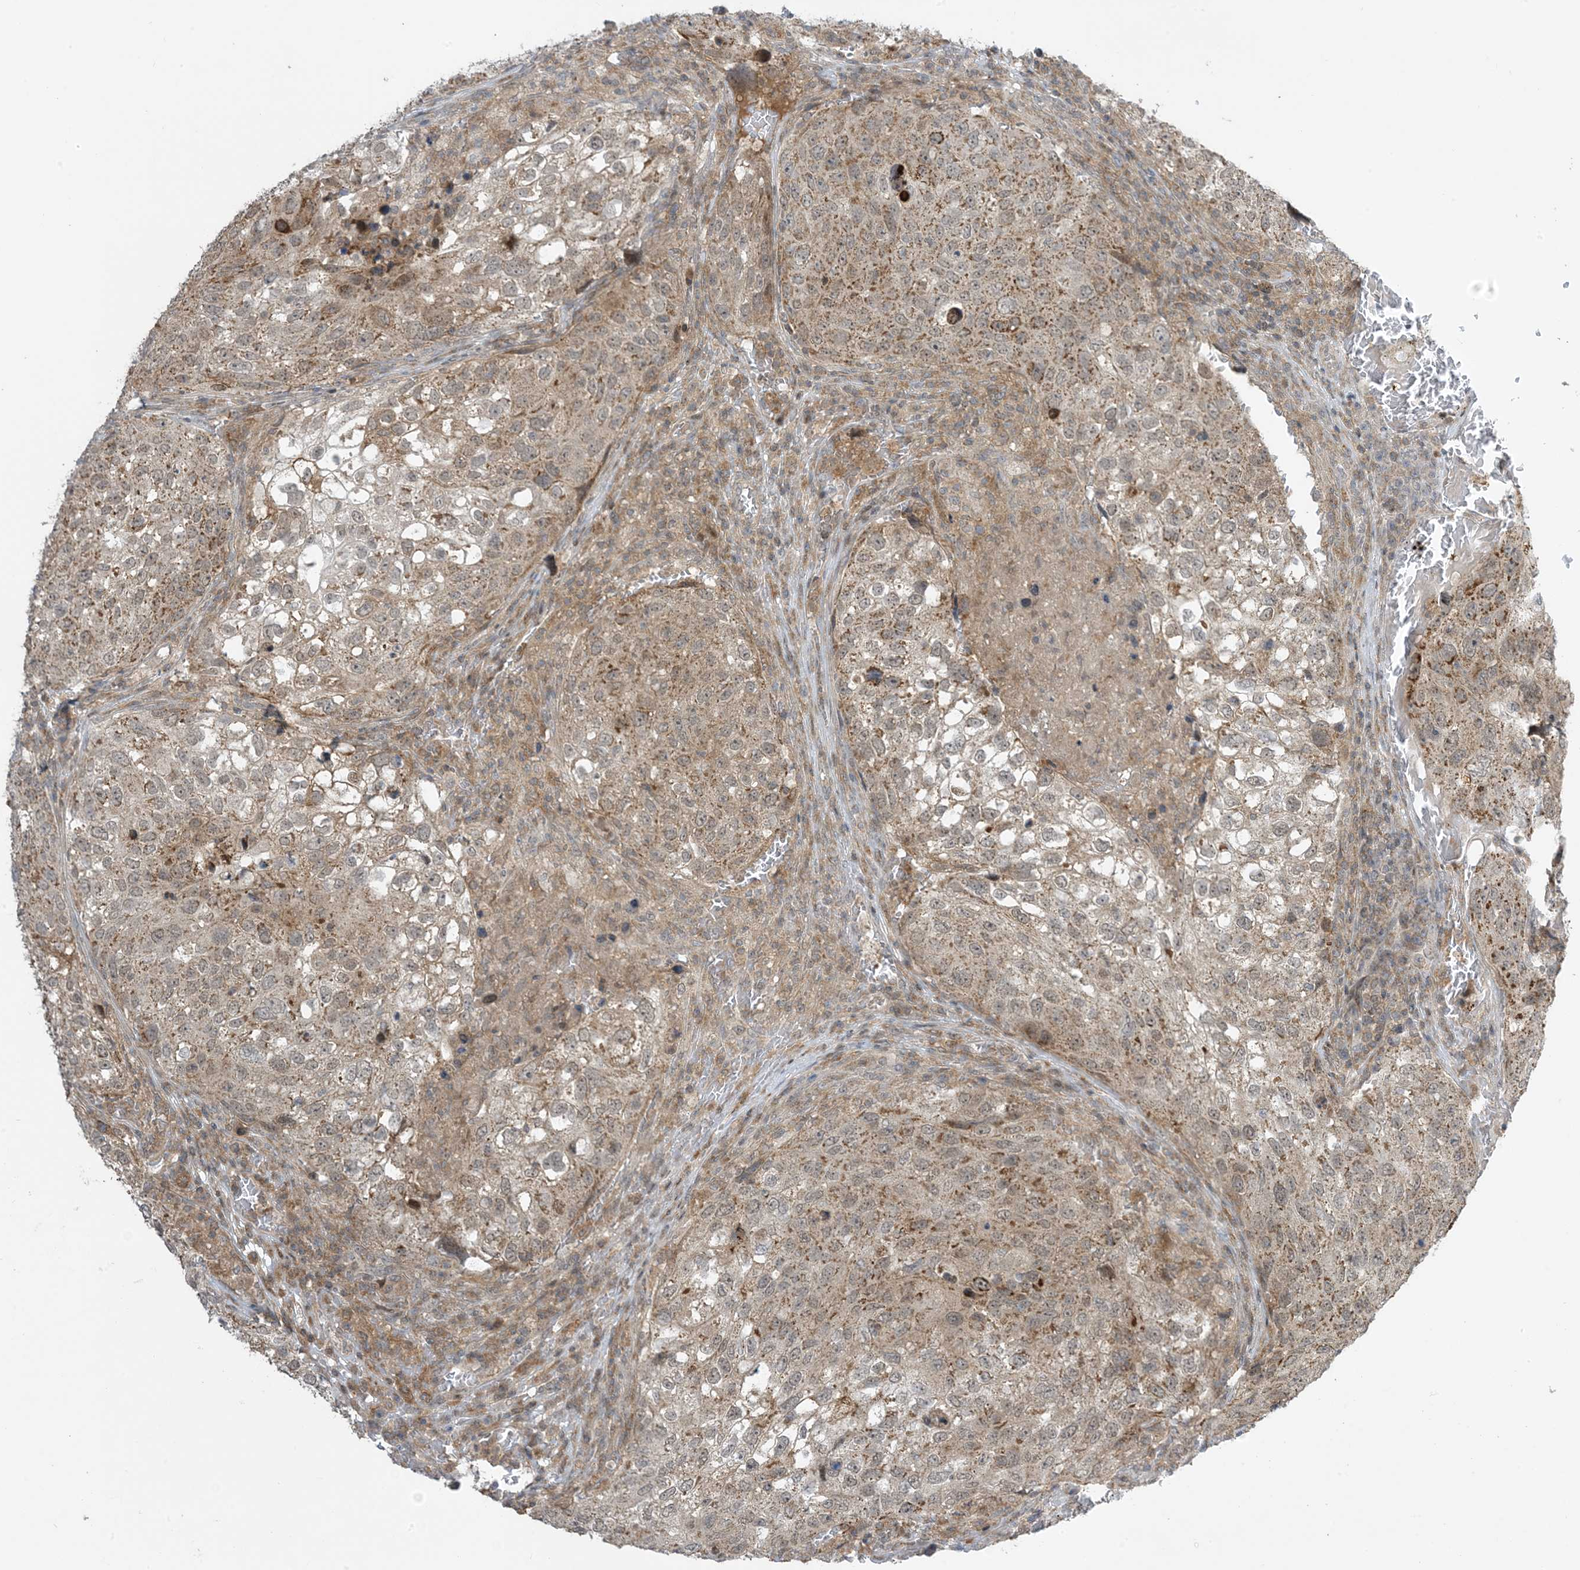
{"staining": {"intensity": "moderate", "quantity": "25%-75%", "location": "cytoplasmic/membranous"}, "tissue": "urothelial cancer", "cell_type": "Tumor cells", "image_type": "cancer", "snomed": [{"axis": "morphology", "description": "Urothelial carcinoma, High grade"}, {"axis": "topography", "description": "Lymph node"}, {"axis": "topography", "description": "Urinary bladder"}], "caption": "Immunohistochemical staining of human urothelial cancer demonstrates moderate cytoplasmic/membranous protein positivity in approximately 25%-75% of tumor cells.", "gene": "PHLDB2", "patient": {"sex": "male", "age": 51}}